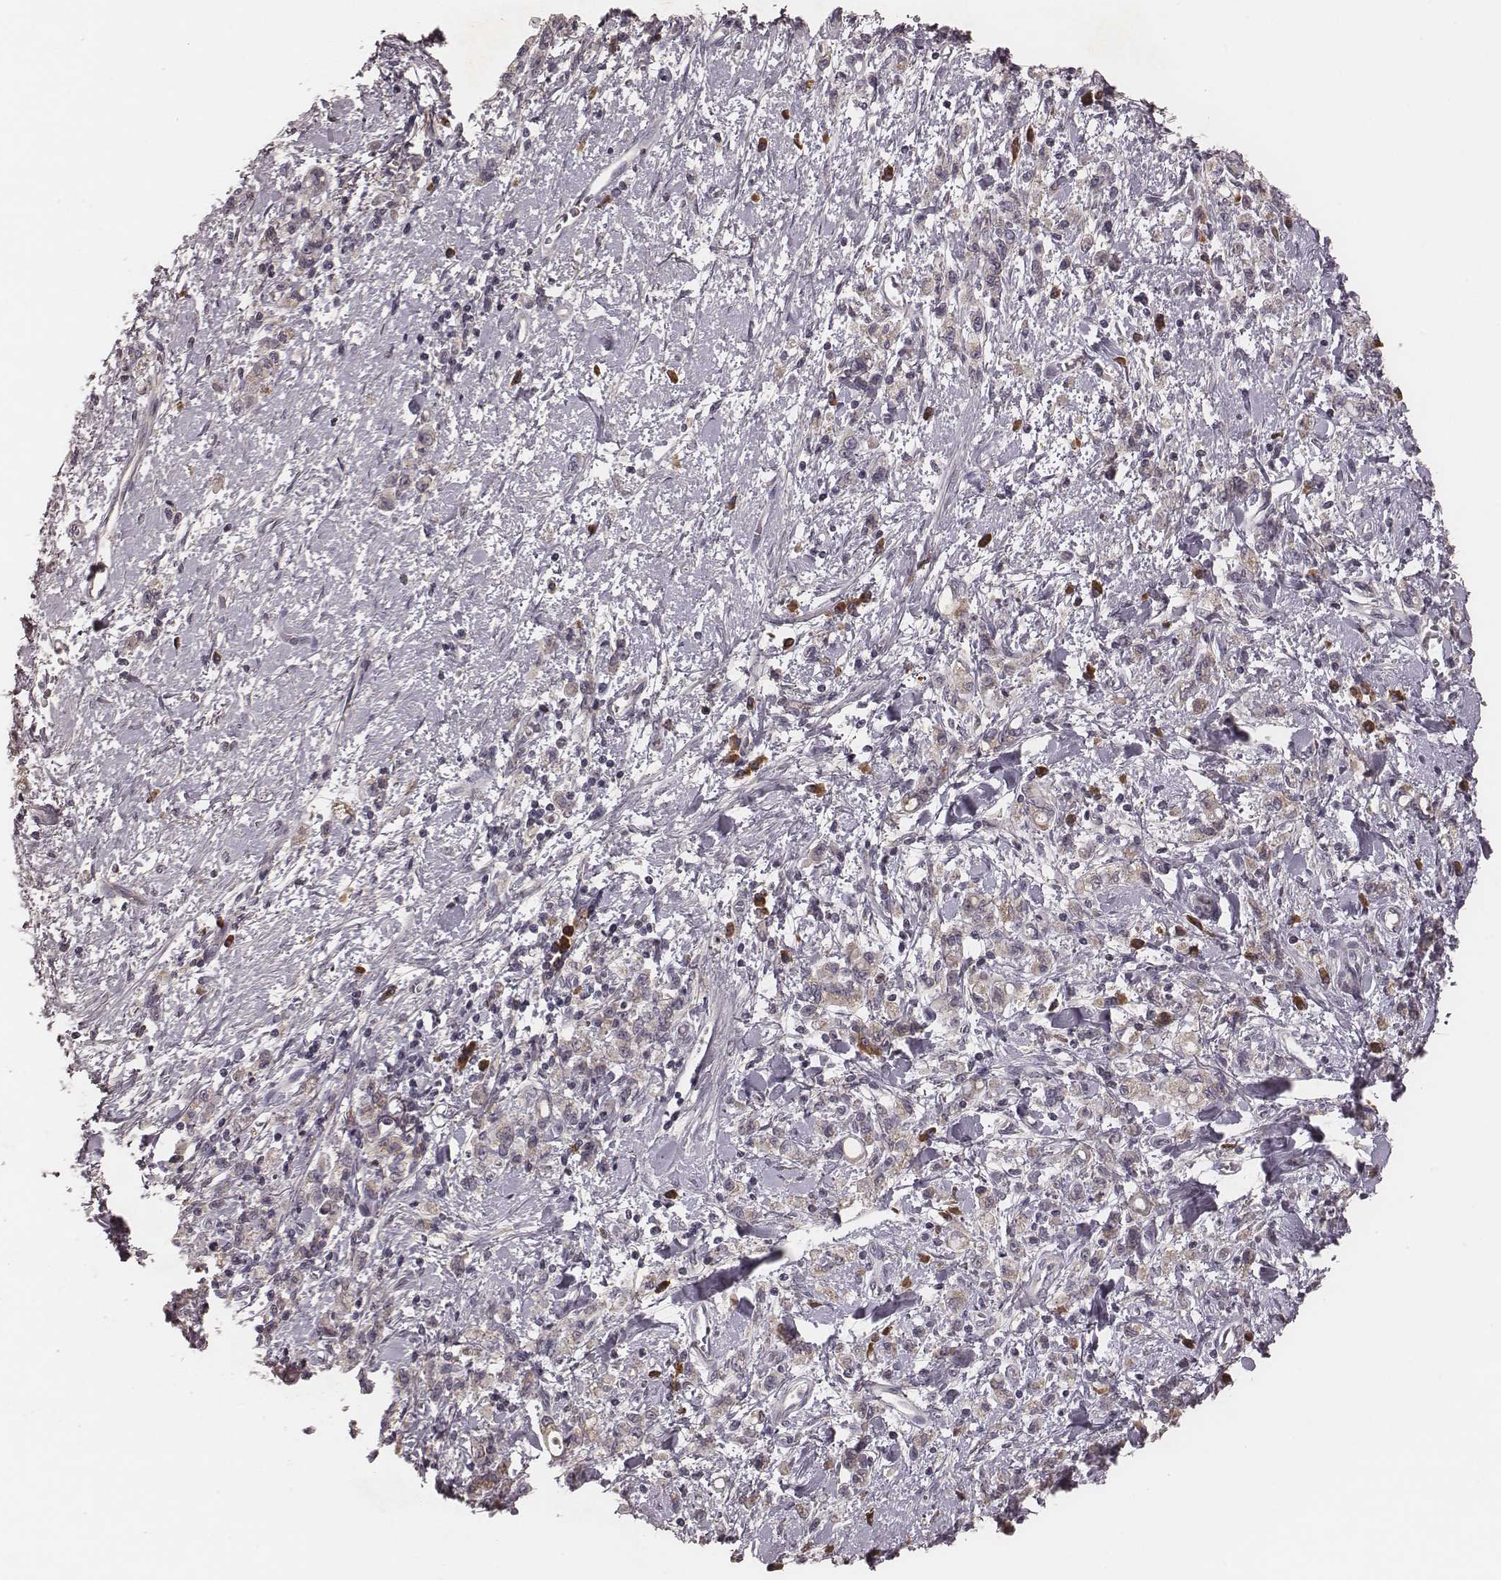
{"staining": {"intensity": "weak", "quantity": "25%-75%", "location": "cytoplasmic/membranous"}, "tissue": "stomach cancer", "cell_type": "Tumor cells", "image_type": "cancer", "snomed": [{"axis": "morphology", "description": "Adenocarcinoma, NOS"}, {"axis": "topography", "description": "Stomach"}], "caption": "Protein expression analysis of stomach cancer exhibits weak cytoplasmic/membranous staining in approximately 25%-75% of tumor cells.", "gene": "P2RX5", "patient": {"sex": "male", "age": 77}}